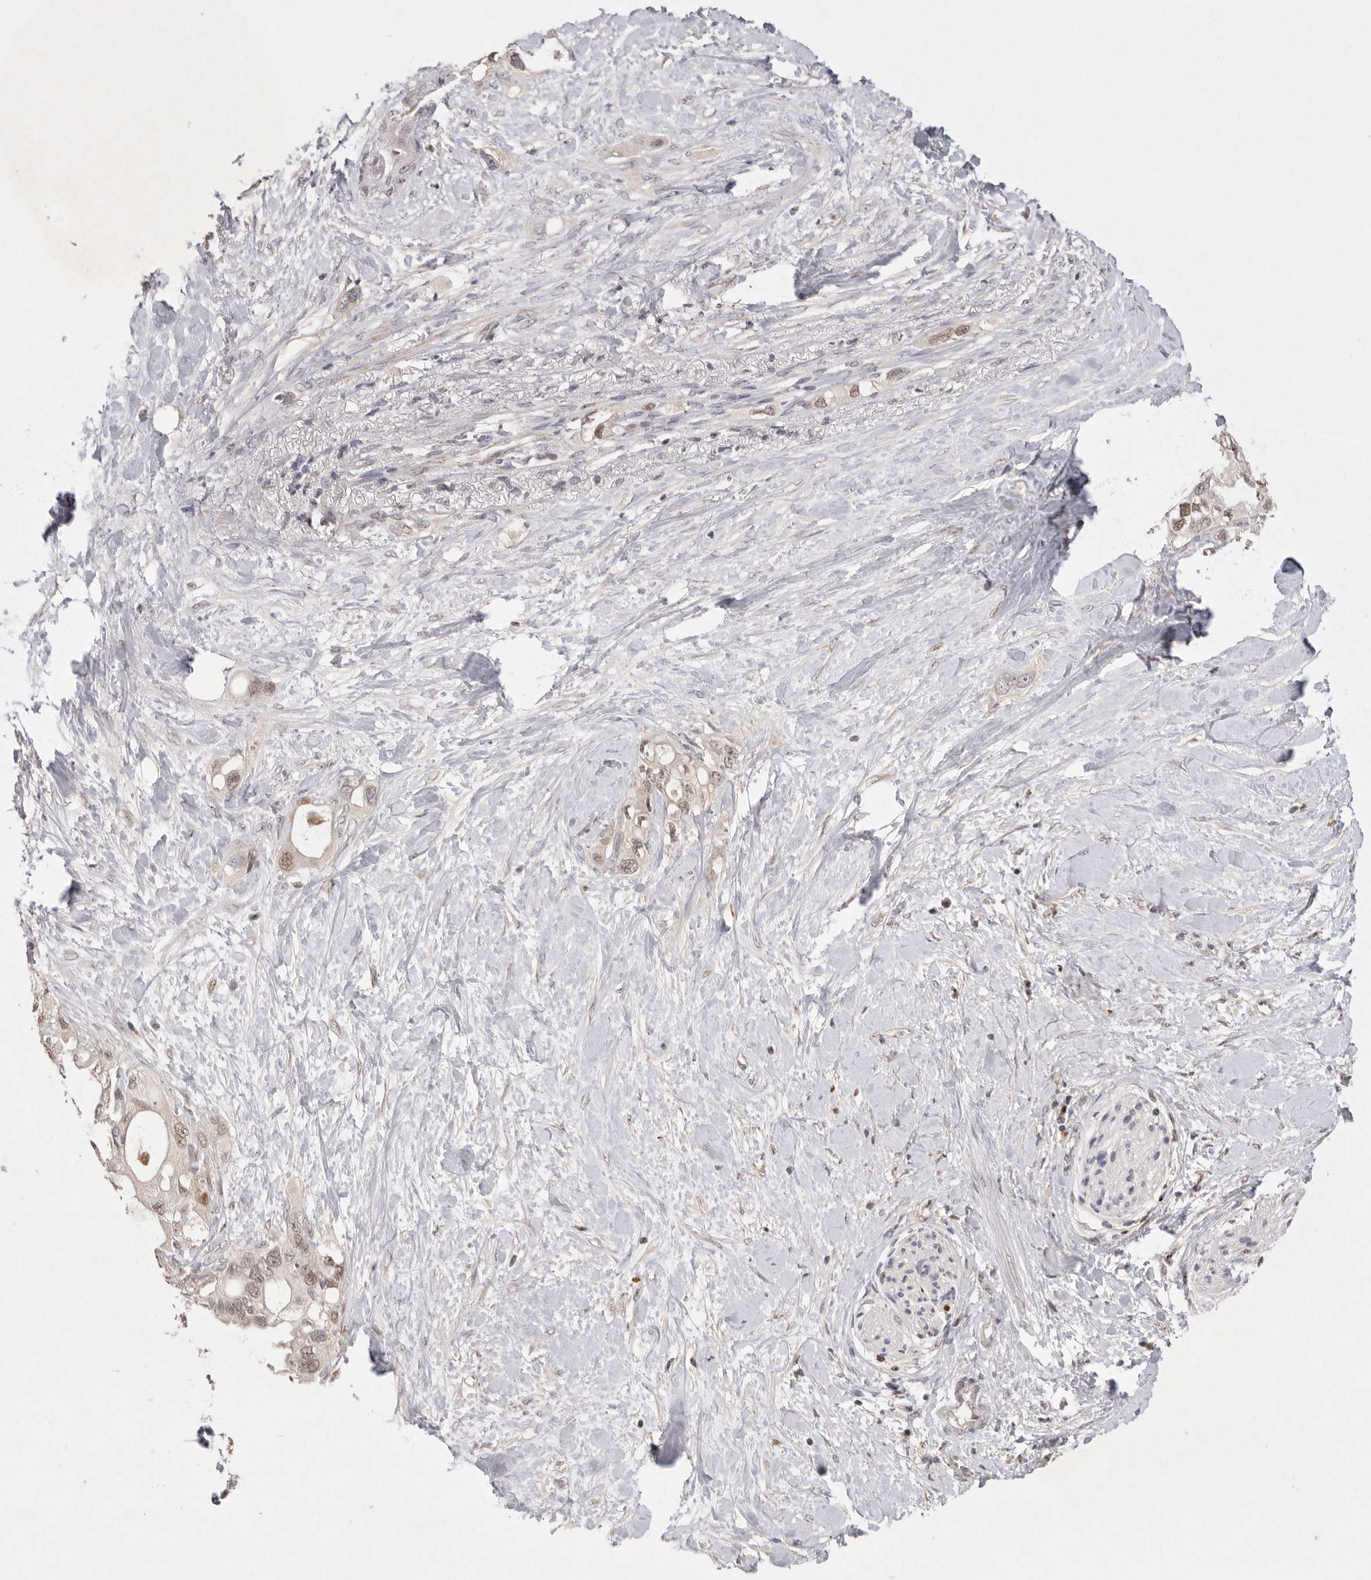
{"staining": {"intensity": "moderate", "quantity": ">75%", "location": "nuclear"}, "tissue": "pancreatic cancer", "cell_type": "Tumor cells", "image_type": "cancer", "snomed": [{"axis": "morphology", "description": "Adenocarcinoma, NOS"}, {"axis": "topography", "description": "Pancreas"}], "caption": "IHC of adenocarcinoma (pancreatic) exhibits medium levels of moderate nuclear expression in about >75% of tumor cells.", "gene": "HUS1", "patient": {"sex": "female", "age": 56}}